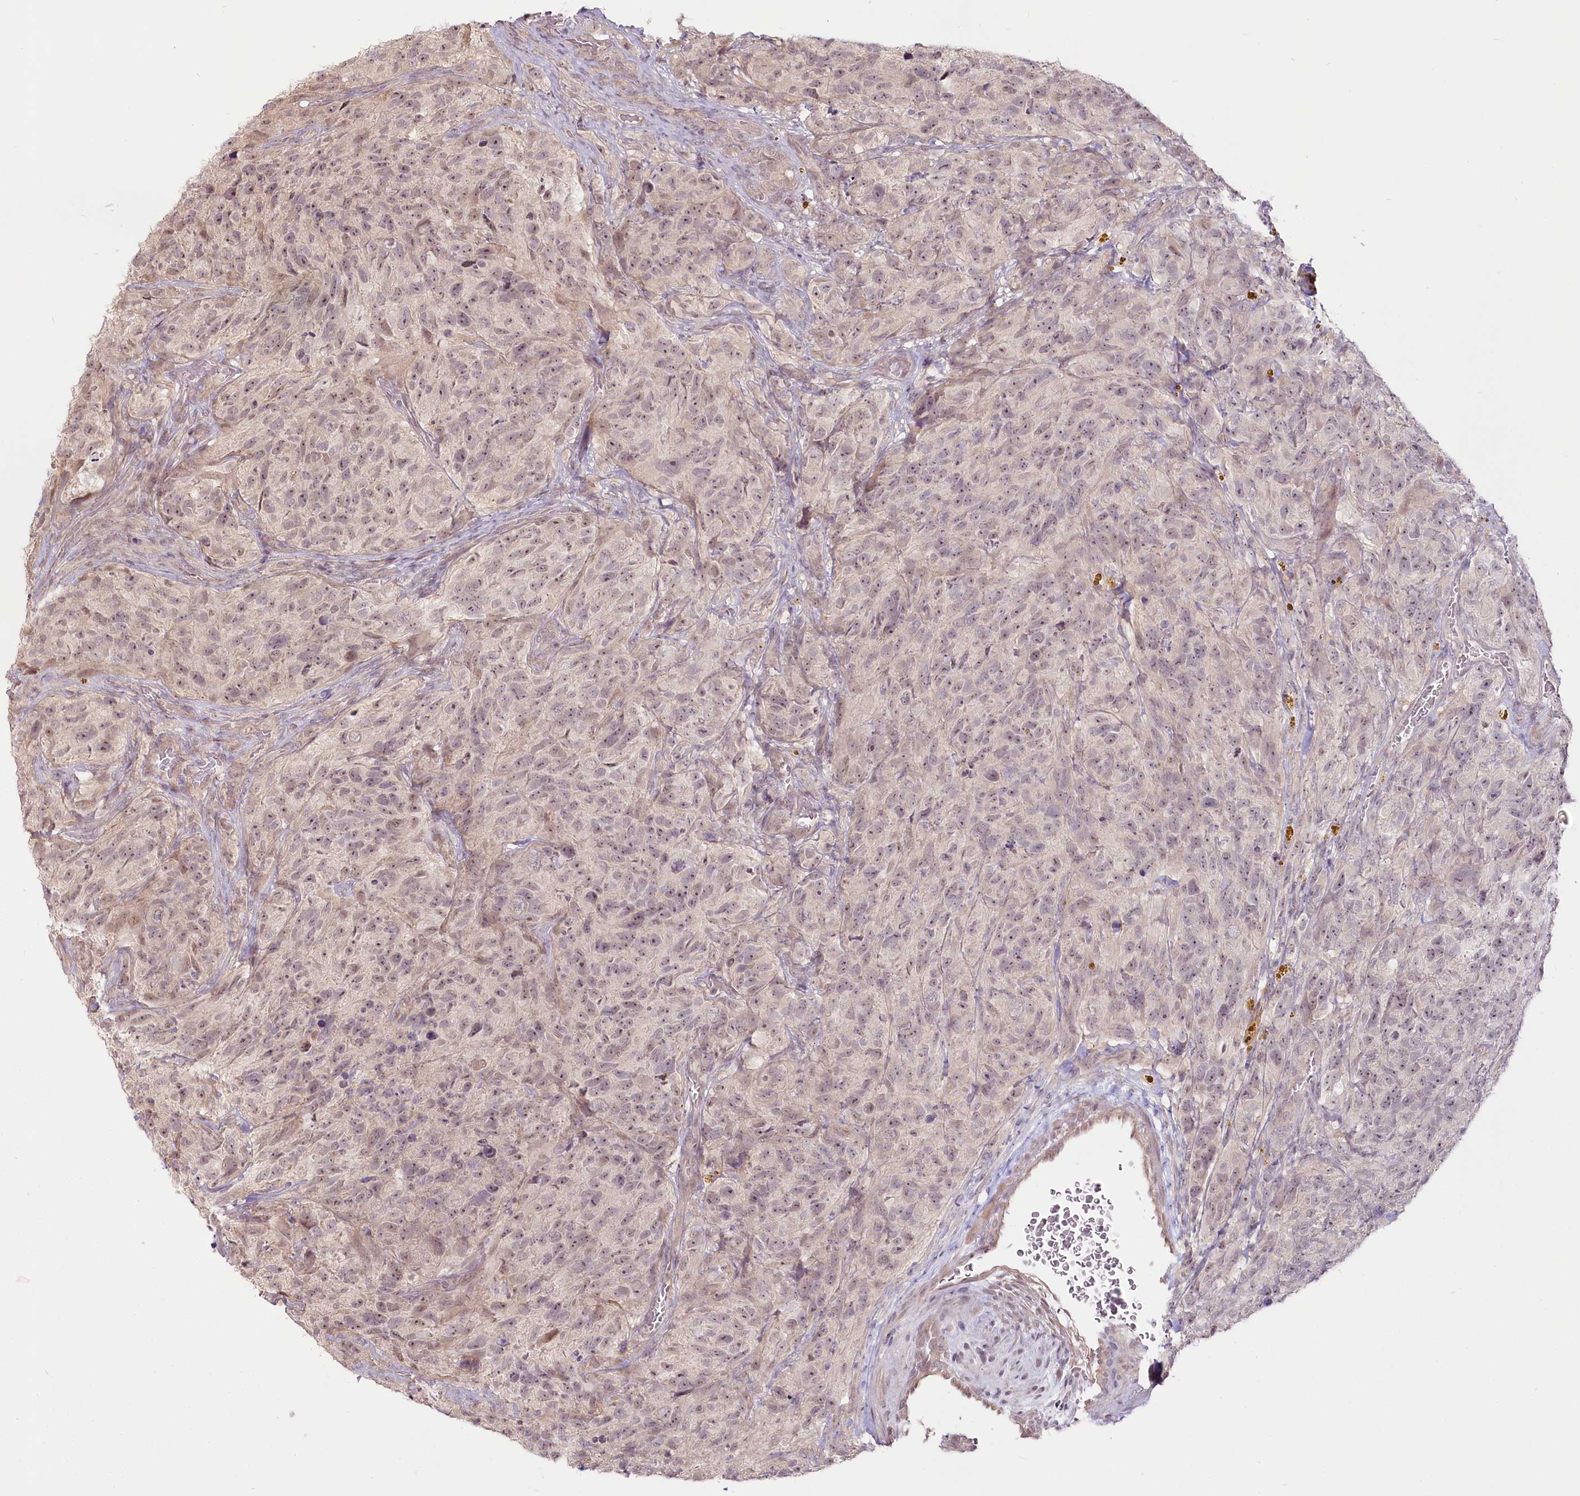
{"staining": {"intensity": "weak", "quantity": ">75%", "location": "nuclear"}, "tissue": "glioma", "cell_type": "Tumor cells", "image_type": "cancer", "snomed": [{"axis": "morphology", "description": "Glioma, malignant, High grade"}, {"axis": "topography", "description": "Brain"}], "caption": "About >75% of tumor cells in glioma show weak nuclear protein staining as visualized by brown immunohistochemical staining.", "gene": "R3HDM2", "patient": {"sex": "male", "age": 69}}